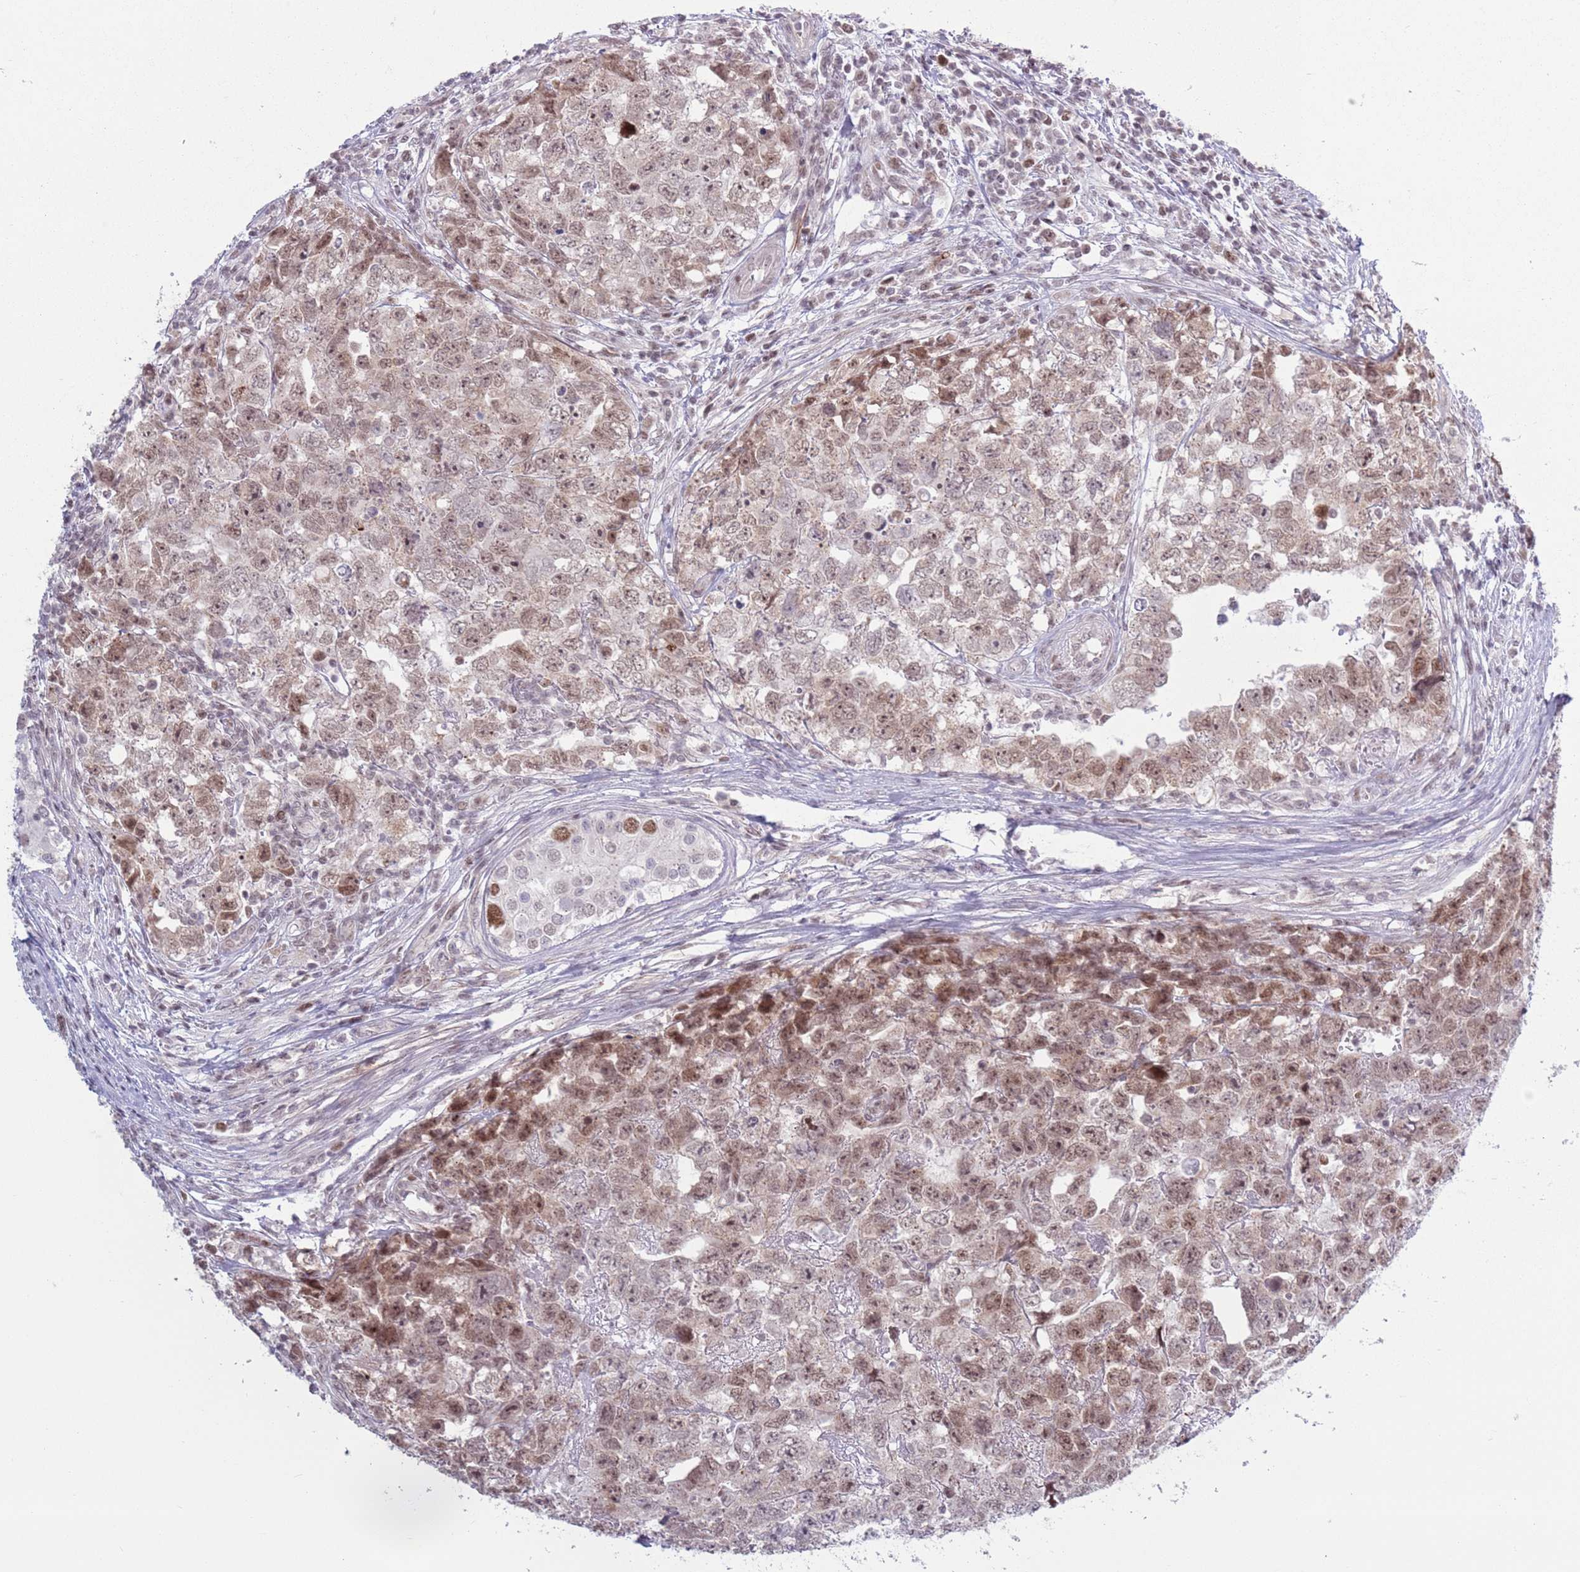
{"staining": {"intensity": "moderate", "quantity": ">75%", "location": "nuclear"}, "tissue": "testis cancer", "cell_type": "Tumor cells", "image_type": "cancer", "snomed": [{"axis": "morphology", "description": "Carcinoma, Embryonal, NOS"}, {"axis": "topography", "description": "Testis"}], "caption": "Human embryonal carcinoma (testis) stained with a brown dye displays moderate nuclear positive staining in about >75% of tumor cells.", "gene": "MRPL34", "patient": {"sex": "male", "age": 22}}